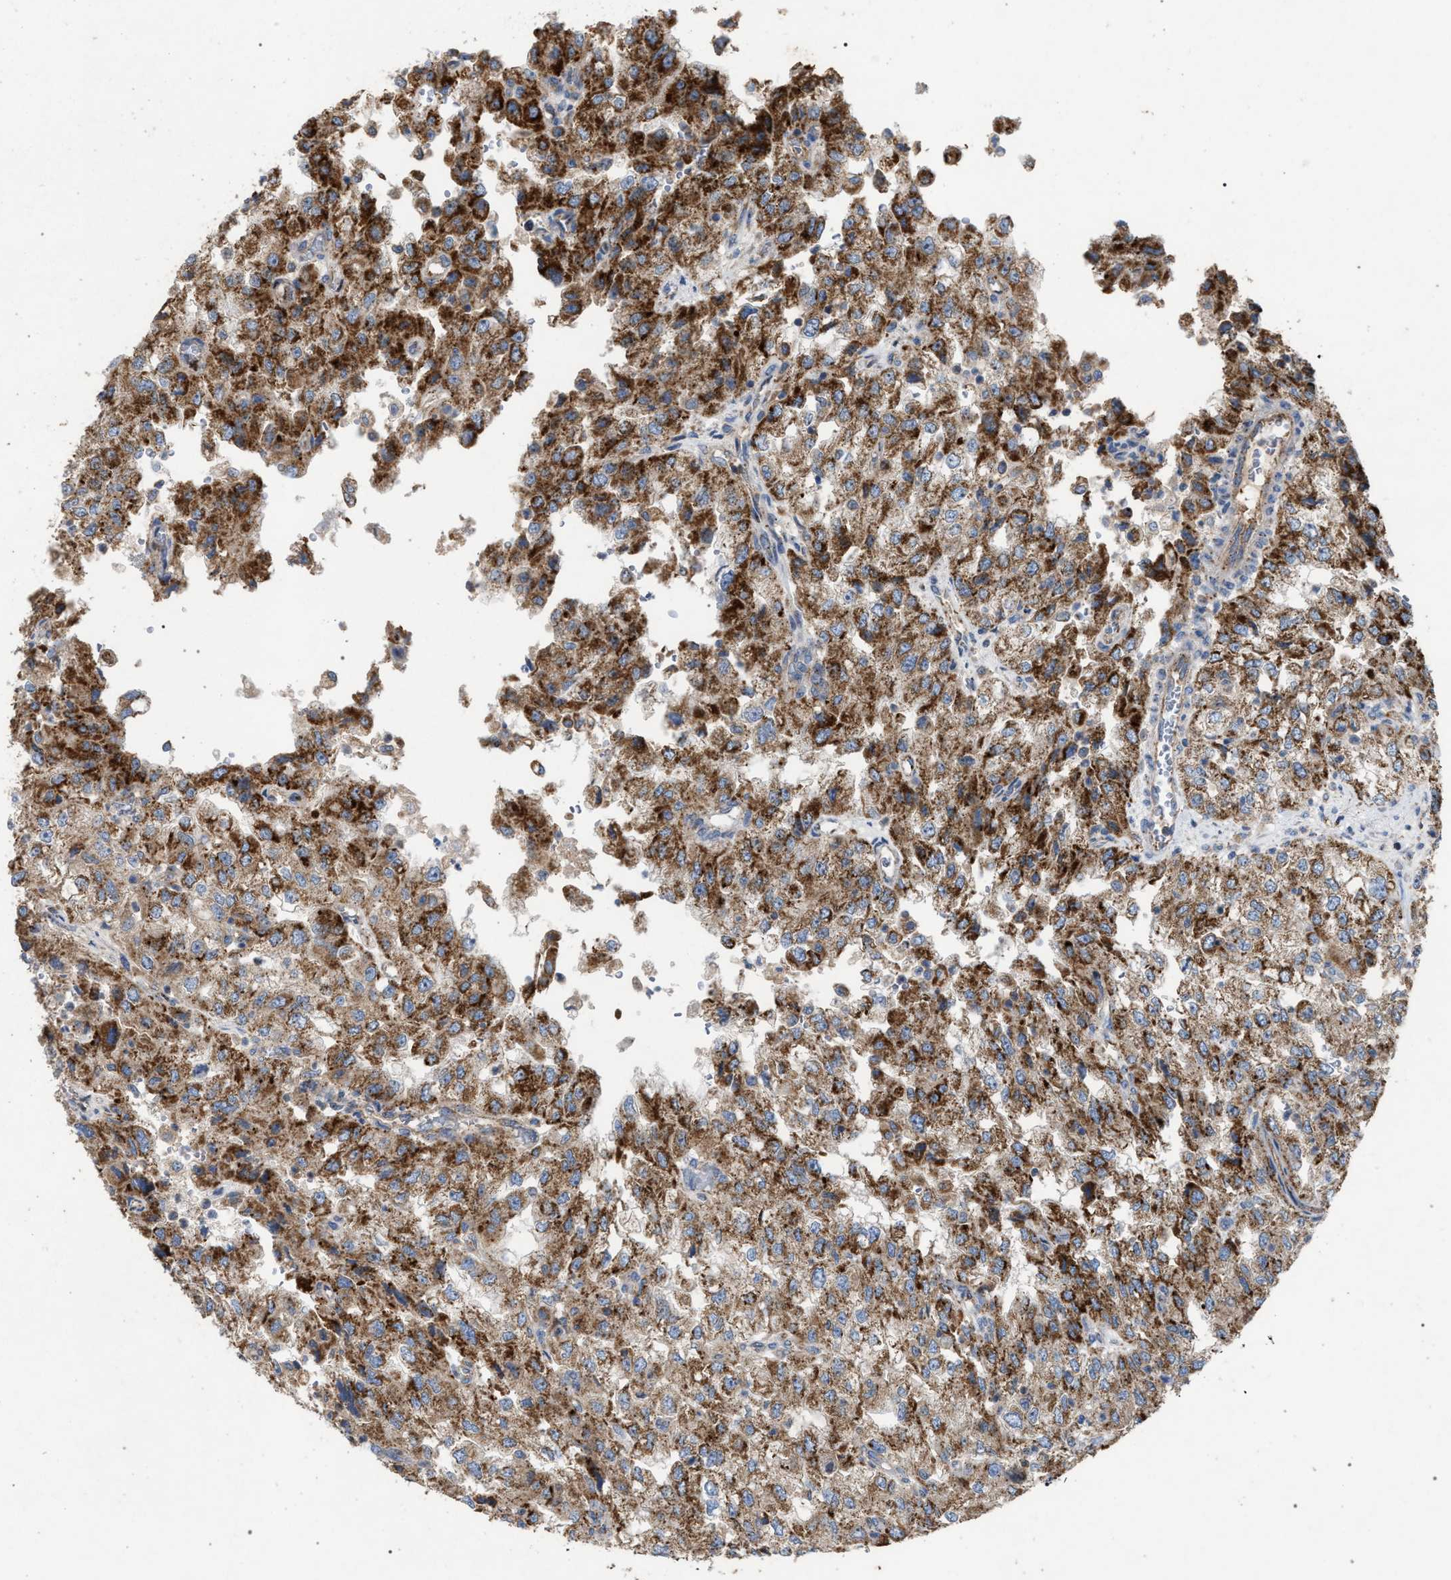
{"staining": {"intensity": "moderate", "quantity": ">75%", "location": "cytoplasmic/membranous"}, "tissue": "renal cancer", "cell_type": "Tumor cells", "image_type": "cancer", "snomed": [{"axis": "morphology", "description": "Adenocarcinoma, NOS"}, {"axis": "topography", "description": "Kidney"}], "caption": "Moderate cytoplasmic/membranous expression for a protein is identified in about >75% of tumor cells of renal cancer using IHC.", "gene": "VPS13A", "patient": {"sex": "female", "age": 54}}